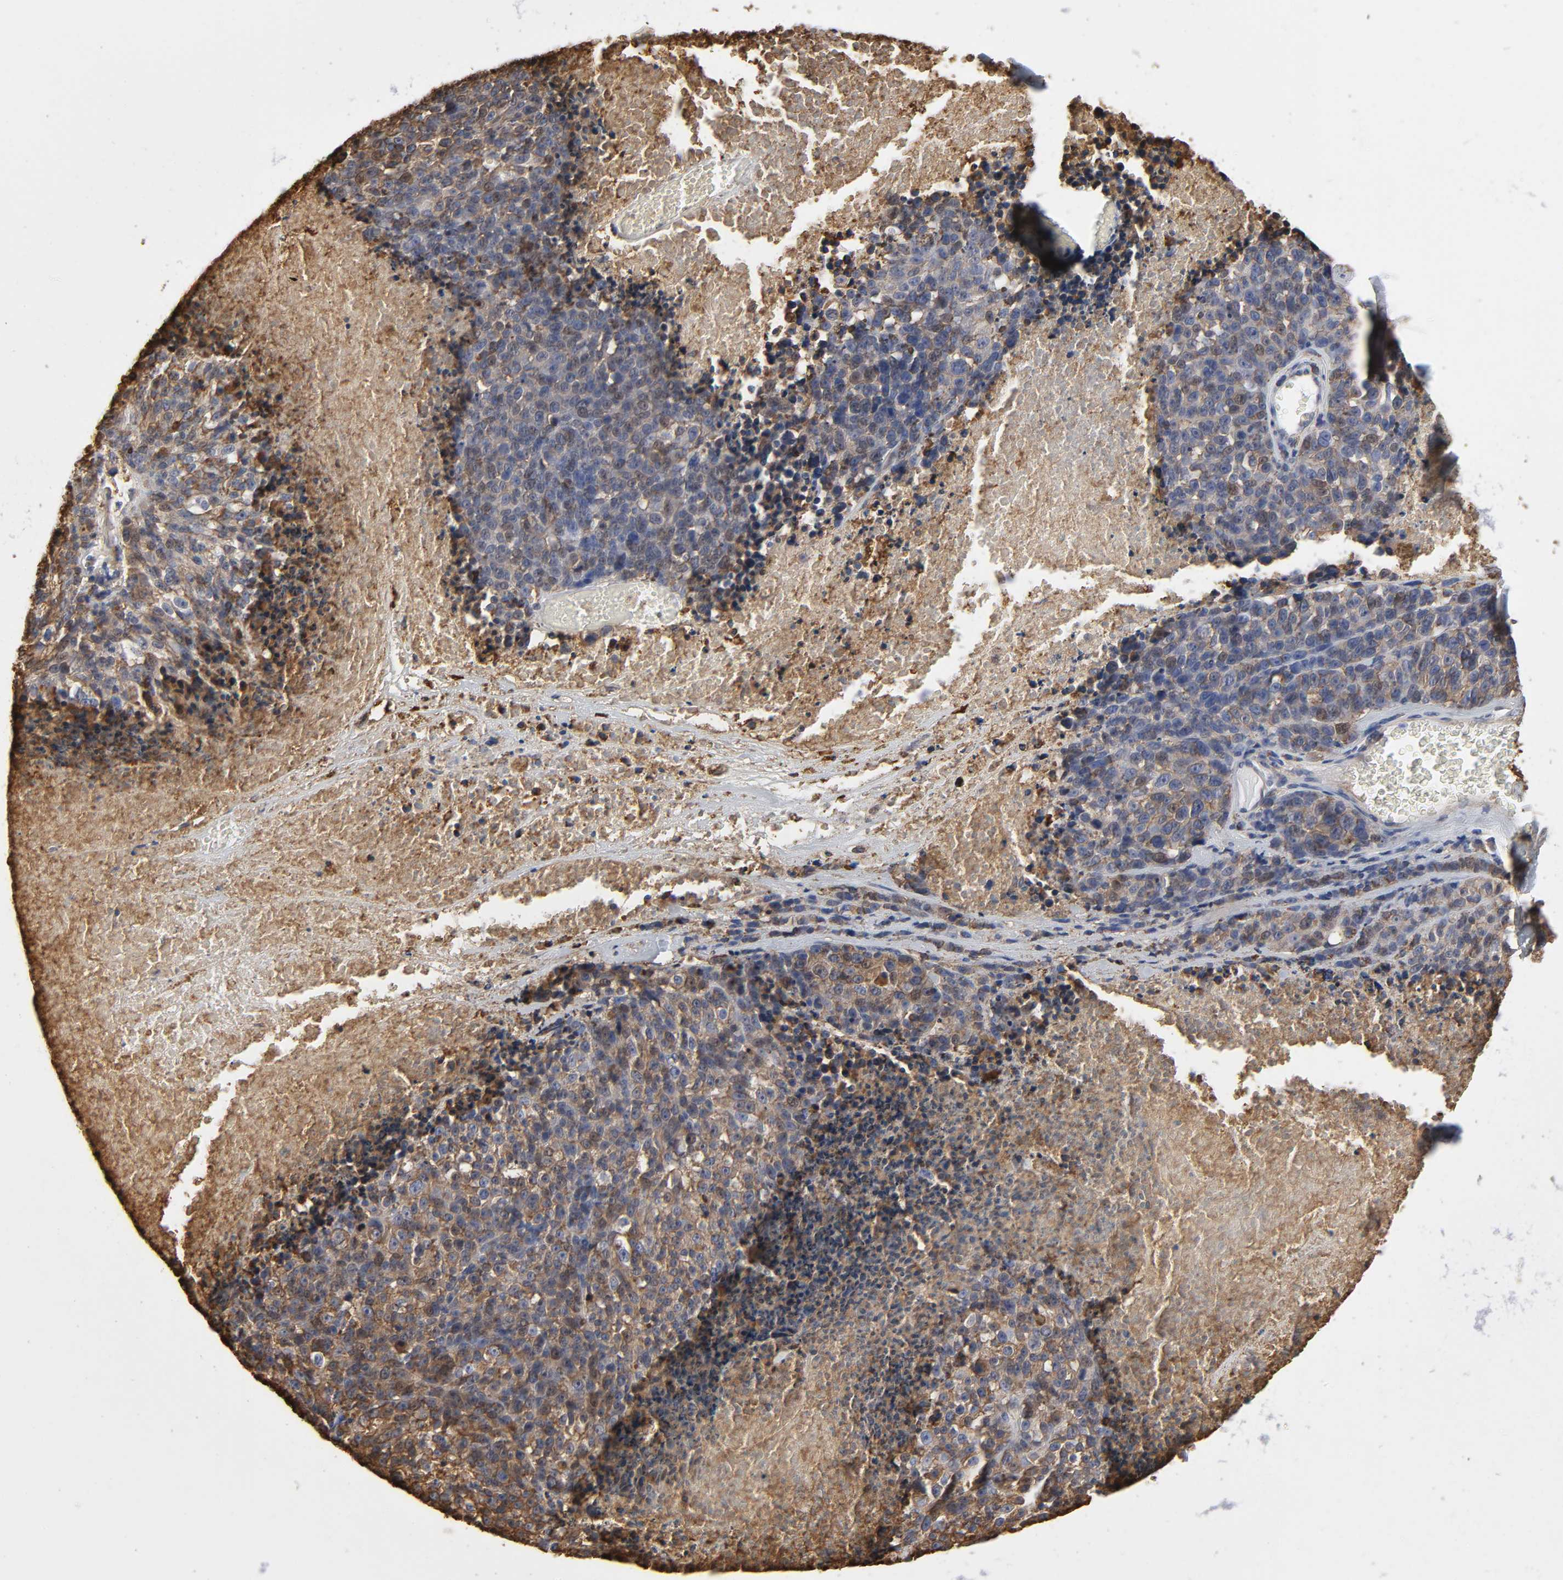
{"staining": {"intensity": "moderate", "quantity": ">75%", "location": "cytoplasmic/membranous"}, "tissue": "melanoma", "cell_type": "Tumor cells", "image_type": "cancer", "snomed": [{"axis": "morphology", "description": "Malignant melanoma, Metastatic site"}, {"axis": "topography", "description": "Cerebral cortex"}], "caption": "Protein expression analysis of human malignant melanoma (metastatic site) reveals moderate cytoplasmic/membranous positivity in approximately >75% of tumor cells. Nuclei are stained in blue.", "gene": "ANXA2", "patient": {"sex": "female", "age": 52}}